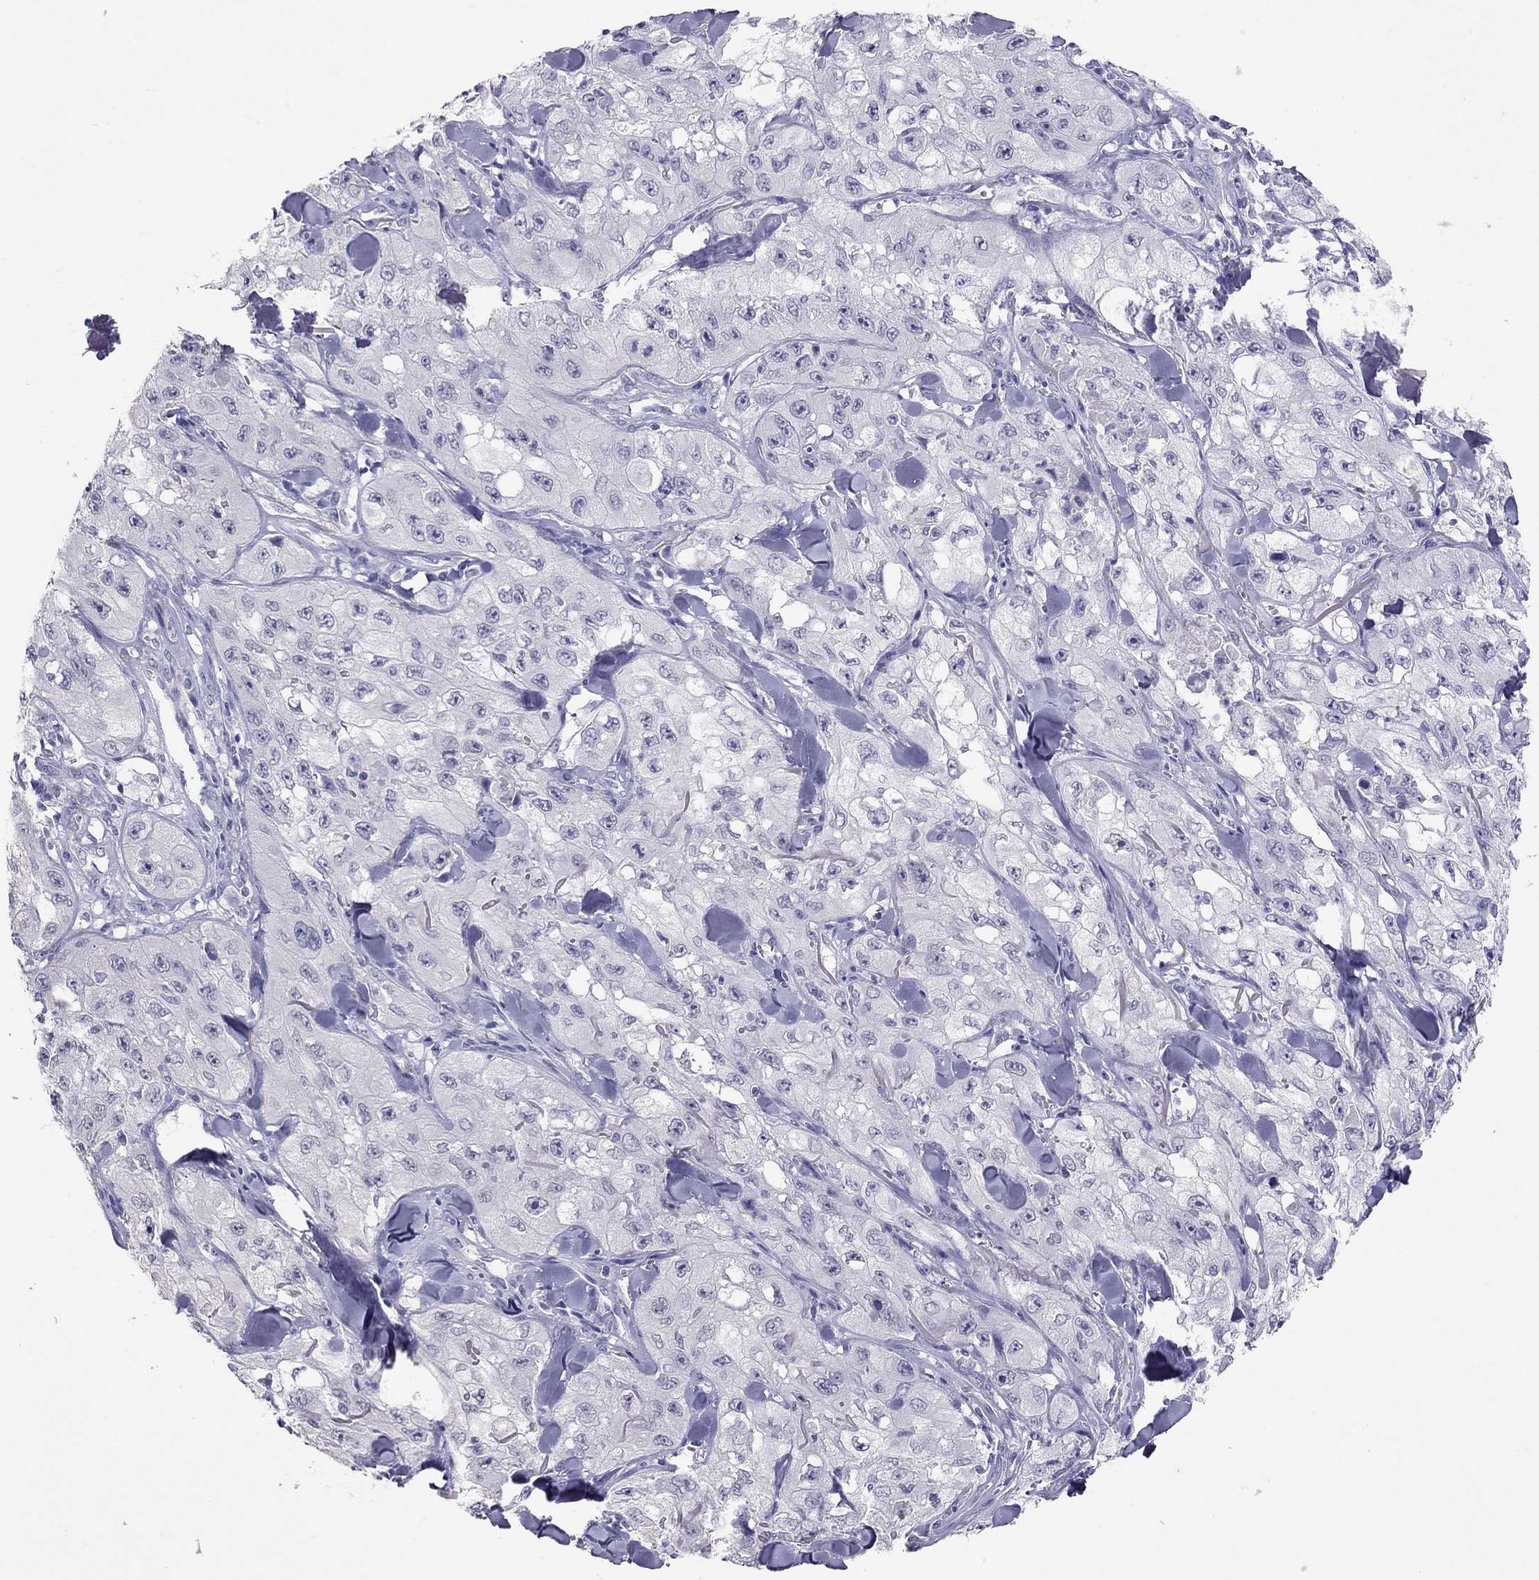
{"staining": {"intensity": "negative", "quantity": "none", "location": "none"}, "tissue": "skin cancer", "cell_type": "Tumor cells", "image_type": "cancer", "snomed": [{"axis": "morphology", "description": "Squamous cell carcinoma, NOS"}, {"axis": "topography", "description": "Skin"}, {"axis": "topography", "description": "Subcutis"}], "caption": "Photomicrograph shows no protein staining in tumor cells of squamous cell carcinoma (skin) tissue. (IHC, brightfield microscopy, high magnification).", "gene": "PSMB11", "patient": {"sex": "male", "age": 73}}